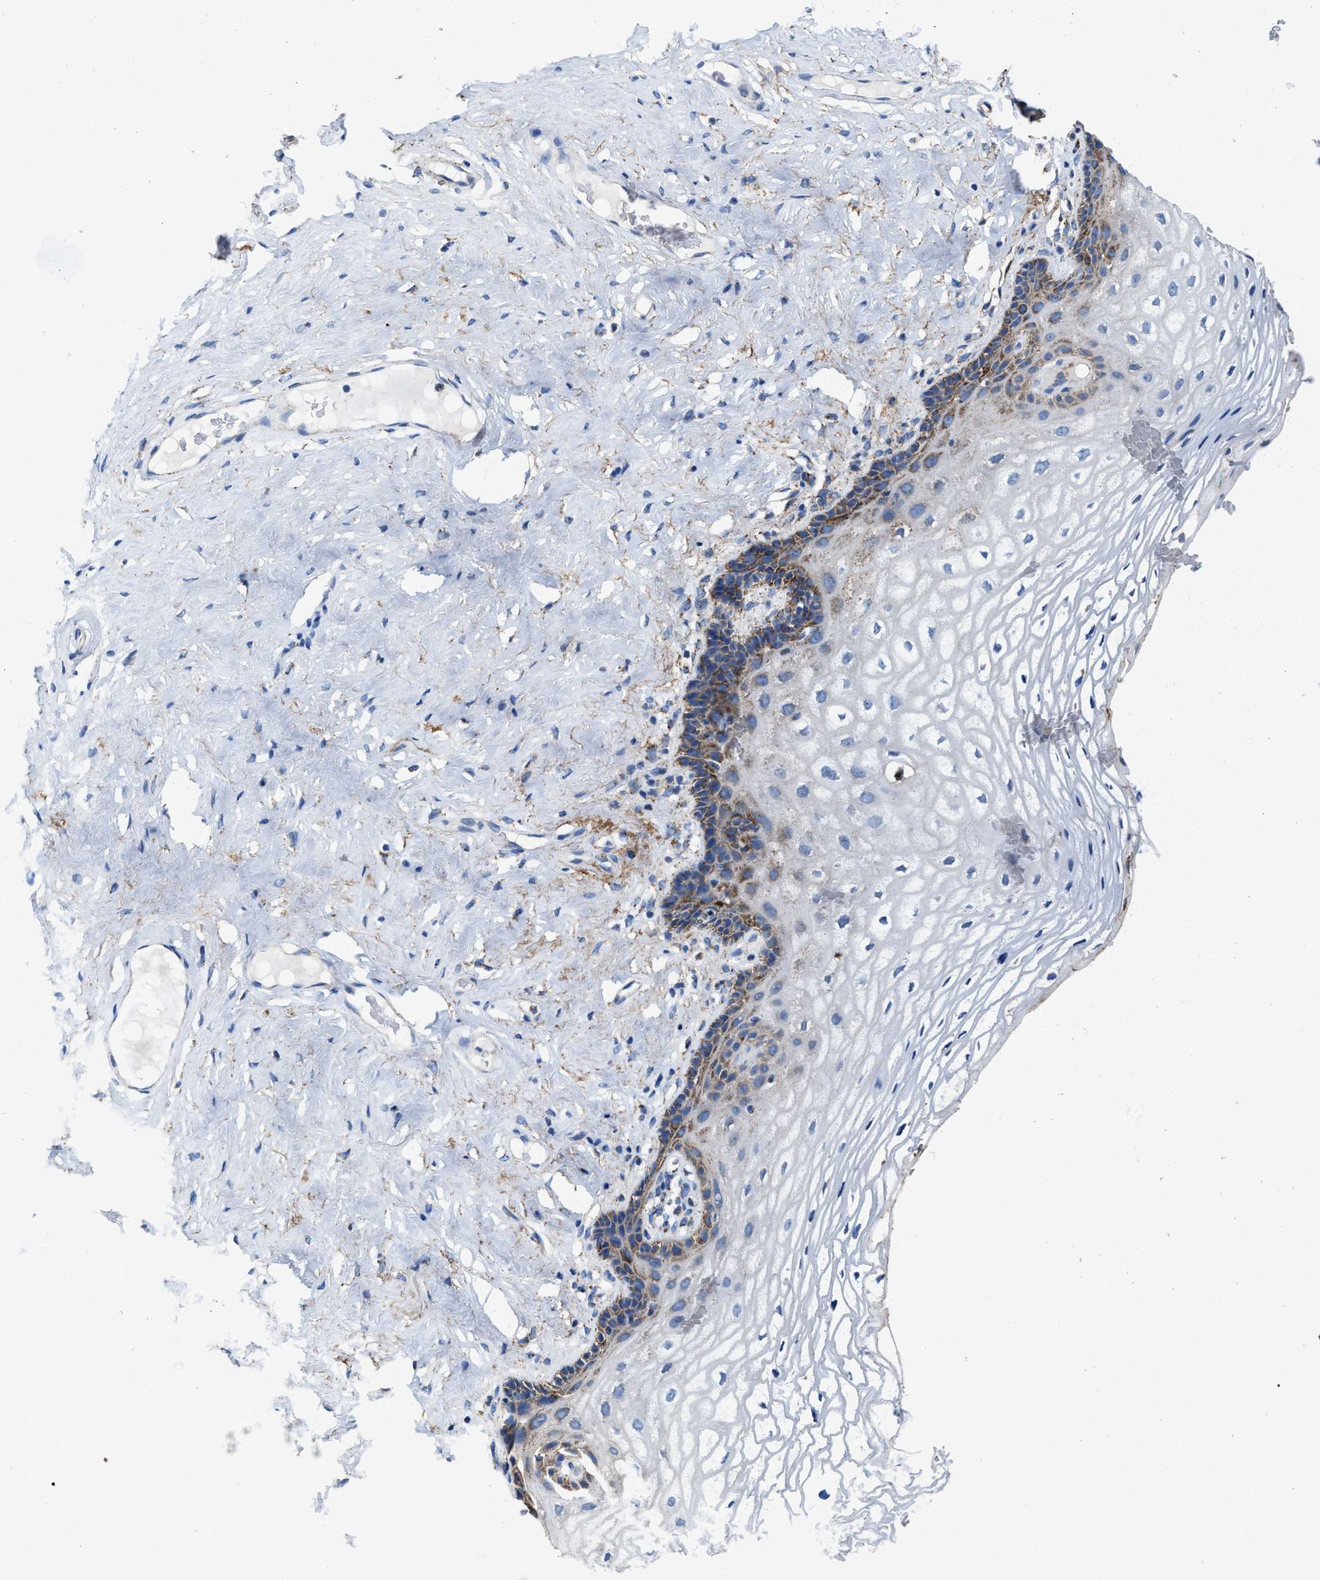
{"staining": {"intensity": "moderate", "quantity": "25%-75%", "location": "cytoplasmic/membranous"}, "tissue": "vagina", "cell_type": "Squamous epithelial cells", "image_type": "normal", "snomed": [{"axis": "morphology", "description": "Normal tissue, NOS"}, {"axis": "morphology", "description": "Adenocarcinoma, NOS"}, {"axis": "topography", "description": "Rectum"}, {"axis": "topography", "description": "Vagina"}], "caption": "A medium amount of moderate cytoplasmic/membranous staining is identified in approximately 25%-75% of squamous epithelial cells in benign vagina.", "gene": "ALDH1B1", "patient": {"sex": "female", "age": 71}}